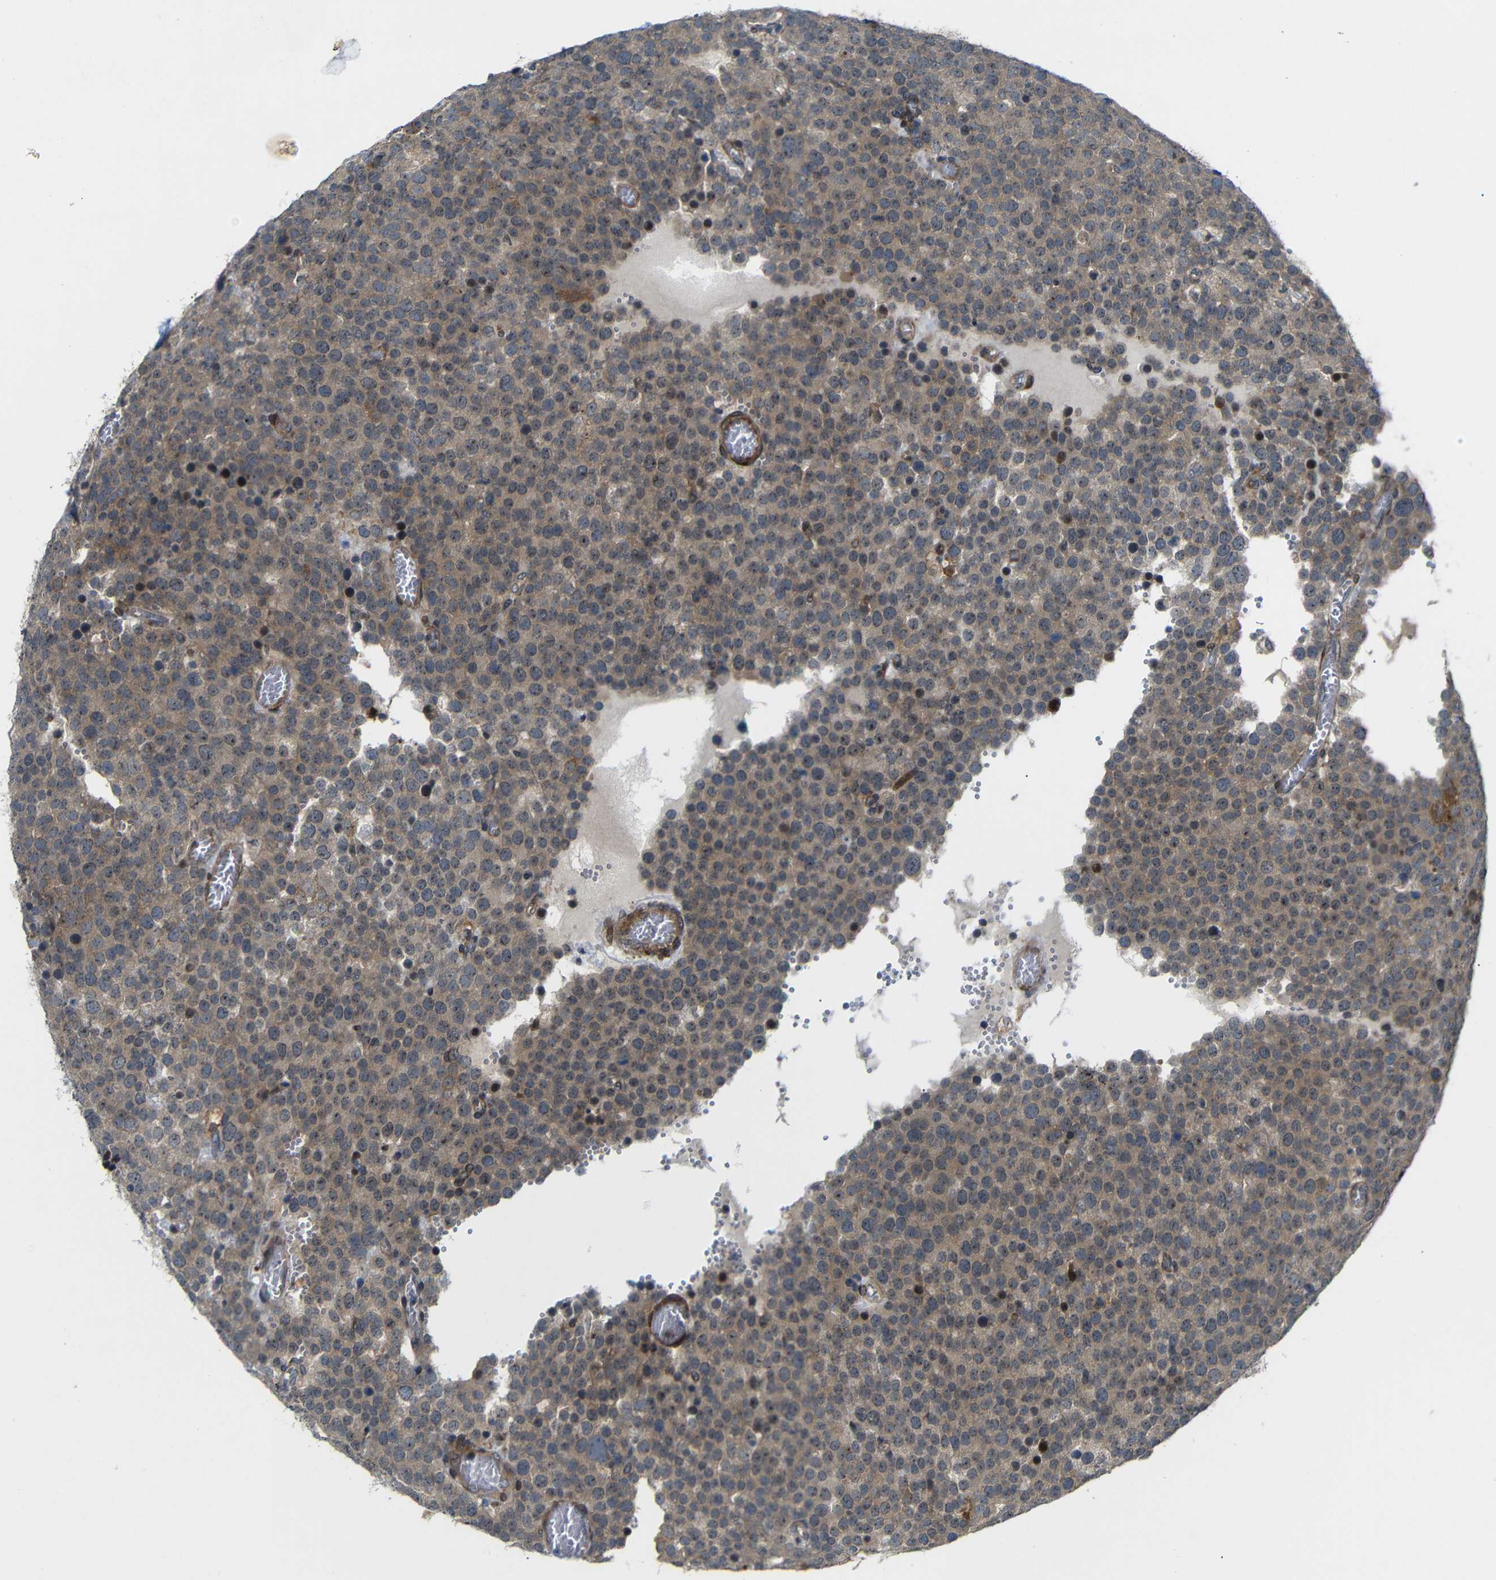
{"staining": {"intensity": "moderate", "quantity": ">75%", "location": "cytoplasmic/membranous"}, "tissue": "testis cancer", "cell_type": "Tumor cells", "image_type": "cancer", "snomed": [{"axis": "morphology", "description": "Normal tissue, NOS"}, {"axis": "morphology", "description": "Seminoma, NOS"}, {"axis": "topography", "description": "Testis"}], "caption": "This is an image of immunohistochemistry staining of testis cancer, which shows moderate positivity in the cytoplasmic/membranous of tumor cells.", "gene": "P3H2", "patient": {"sex": "male", "age": 71}}